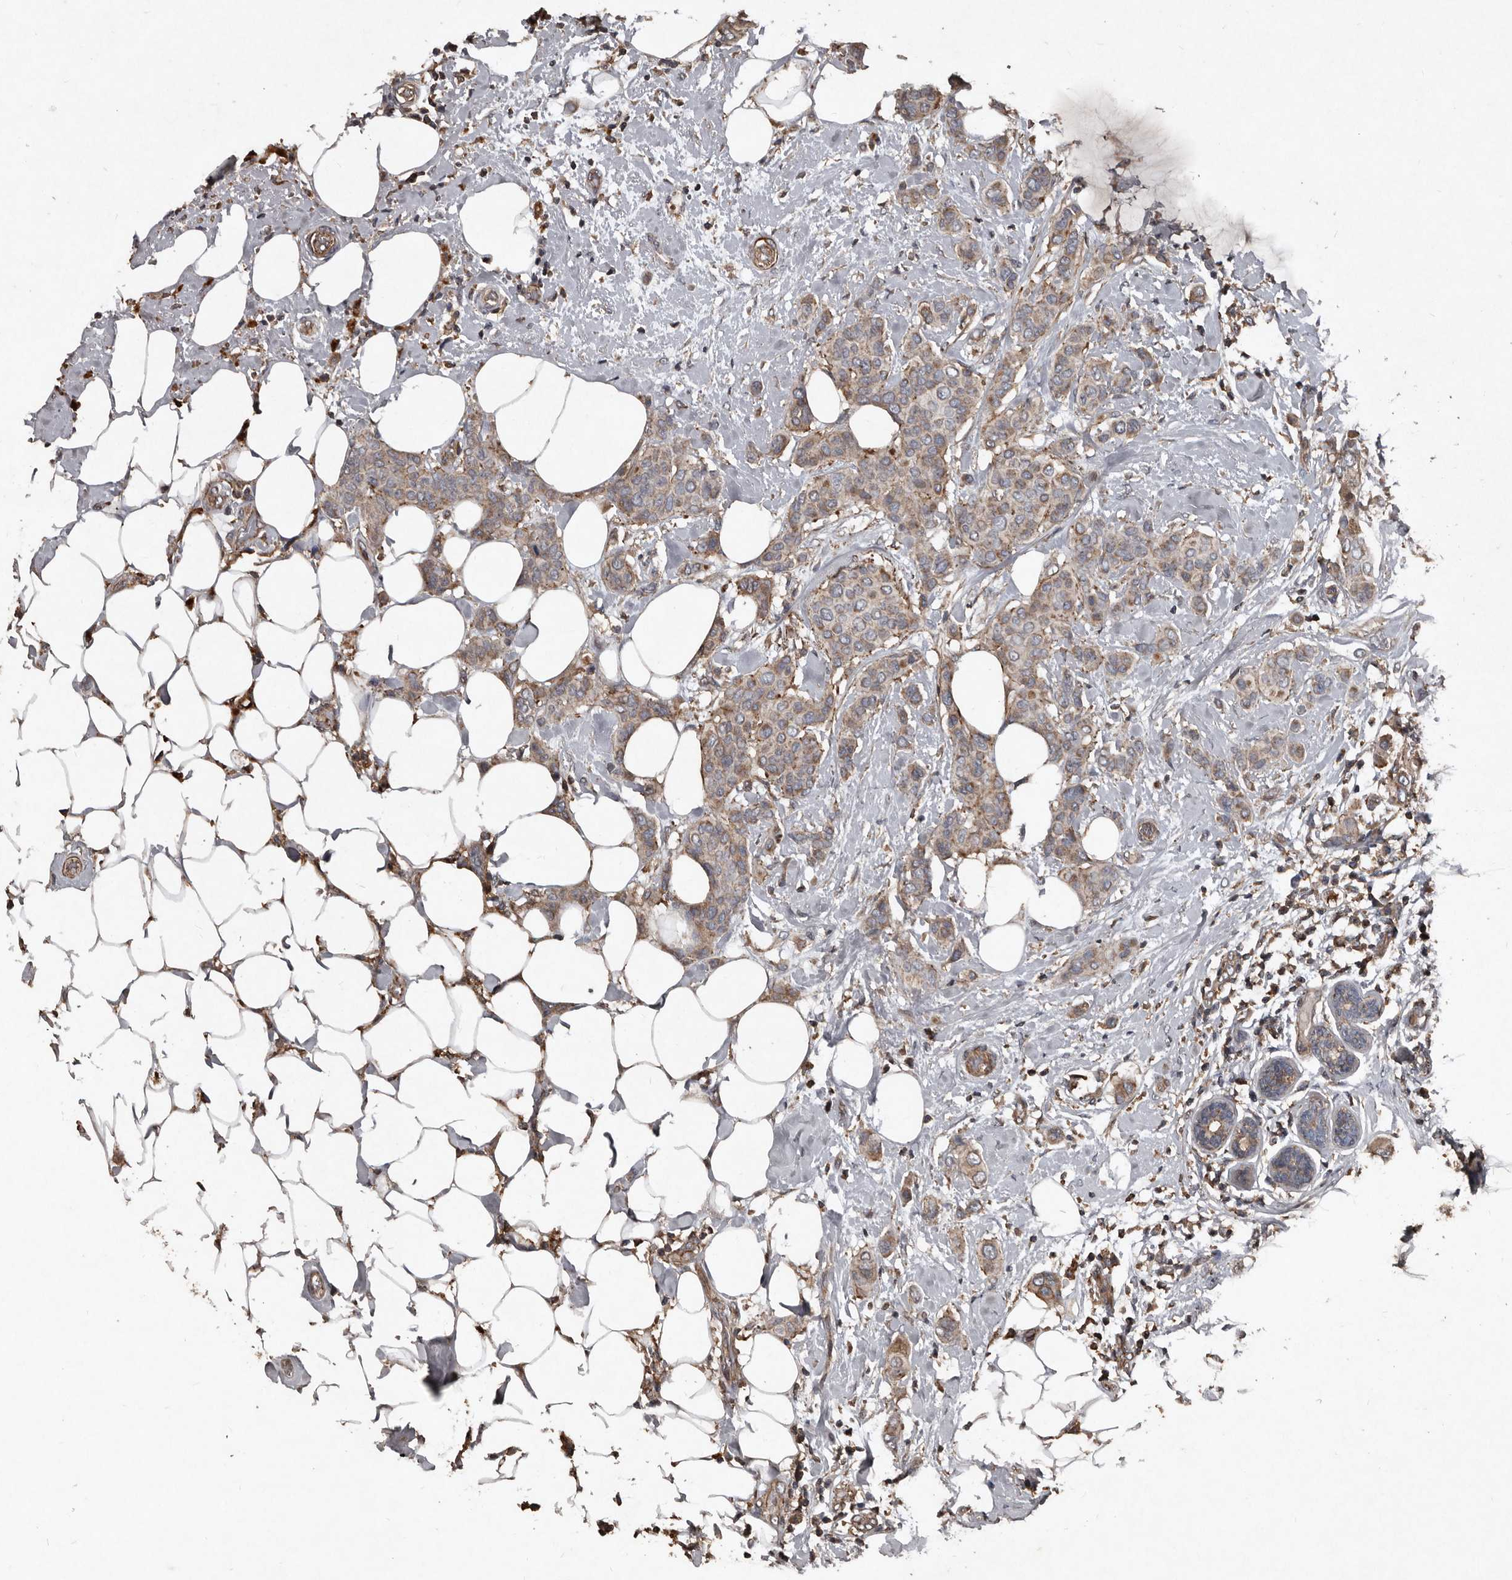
{"staining": {"intensity": "weak", "quantity": ">75%", "location": "cytoplasmic/membranous"}, "tissue": "breast cancer", "cell_type": "Tumor cells", "image_type": "cancer", "snomed": [{"axis": "morphology", "description": "Lobular carcinoma"}, {"axis": "topography", "description": "Breast"}], "caption": "DAB immunohistochemical staining of breast cancer shows weak cytoplasmic/membranous protein expression in about >75% of tumor cells.", "gene": "GREB1", "patient": {"sex": "female", "age": 51}}